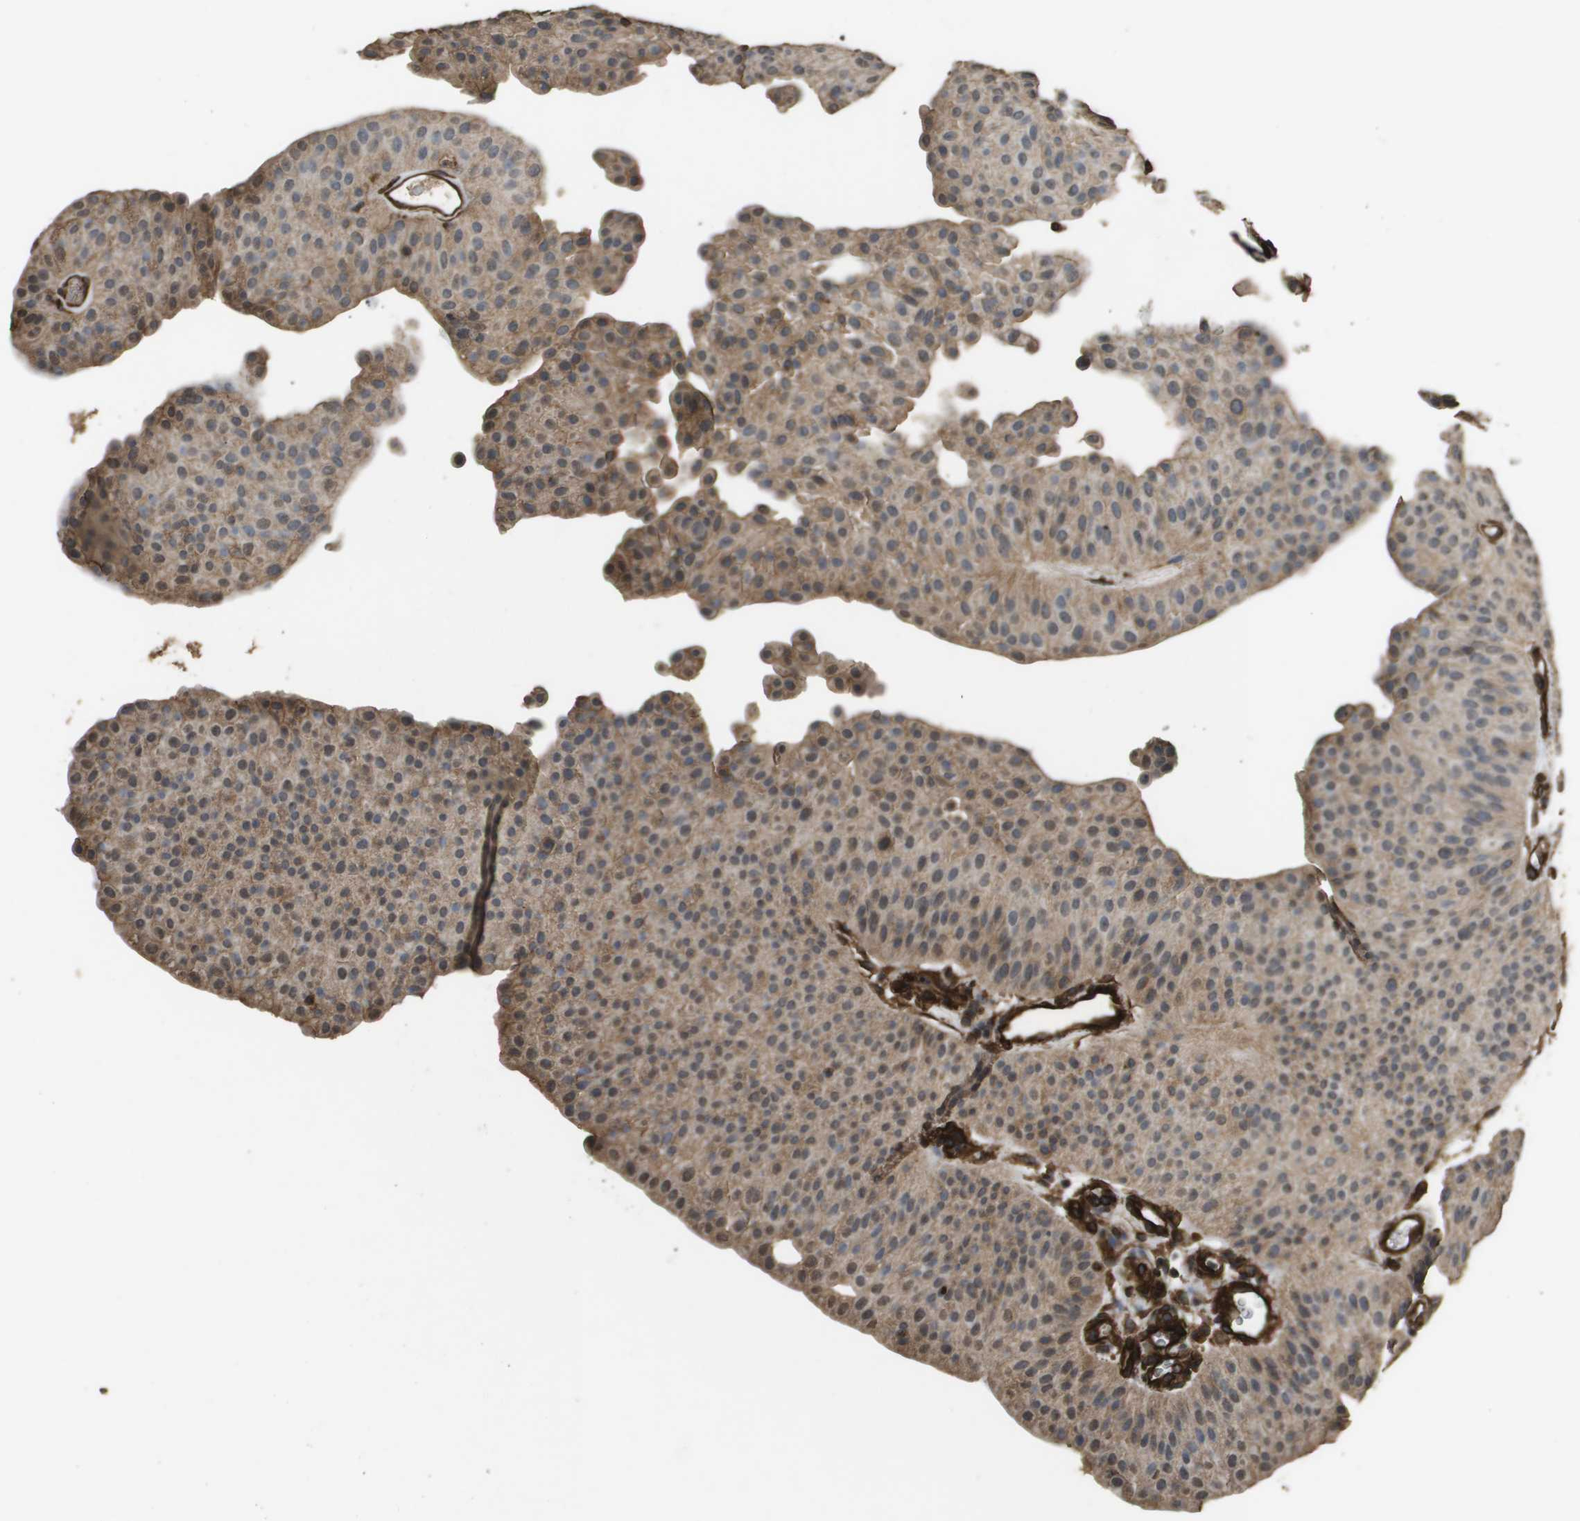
{"staining": {"intensity": "moderate", "quantity": ">75%", "location": "cytoplasmic/membranous,nuclear"}, "tissue": "urothelial cancer", "cell_type": "Tumor cells", "image_type": "cancer", "snomed": [{"axis": "morphology", "description": "Urothelial carcinoma, Low grade"}, {"axis": "topography", "description": "Urinary bladder"}], "caption": "This is an image of immunohistochemistry staining of urothelial carcinoma (low-grade), which shows moderate positivity in the cytoplasmic/membranous and nuclear of tumor cells.", "gene": "AAMP", "patient": {"sex": "female", "age": 60}}